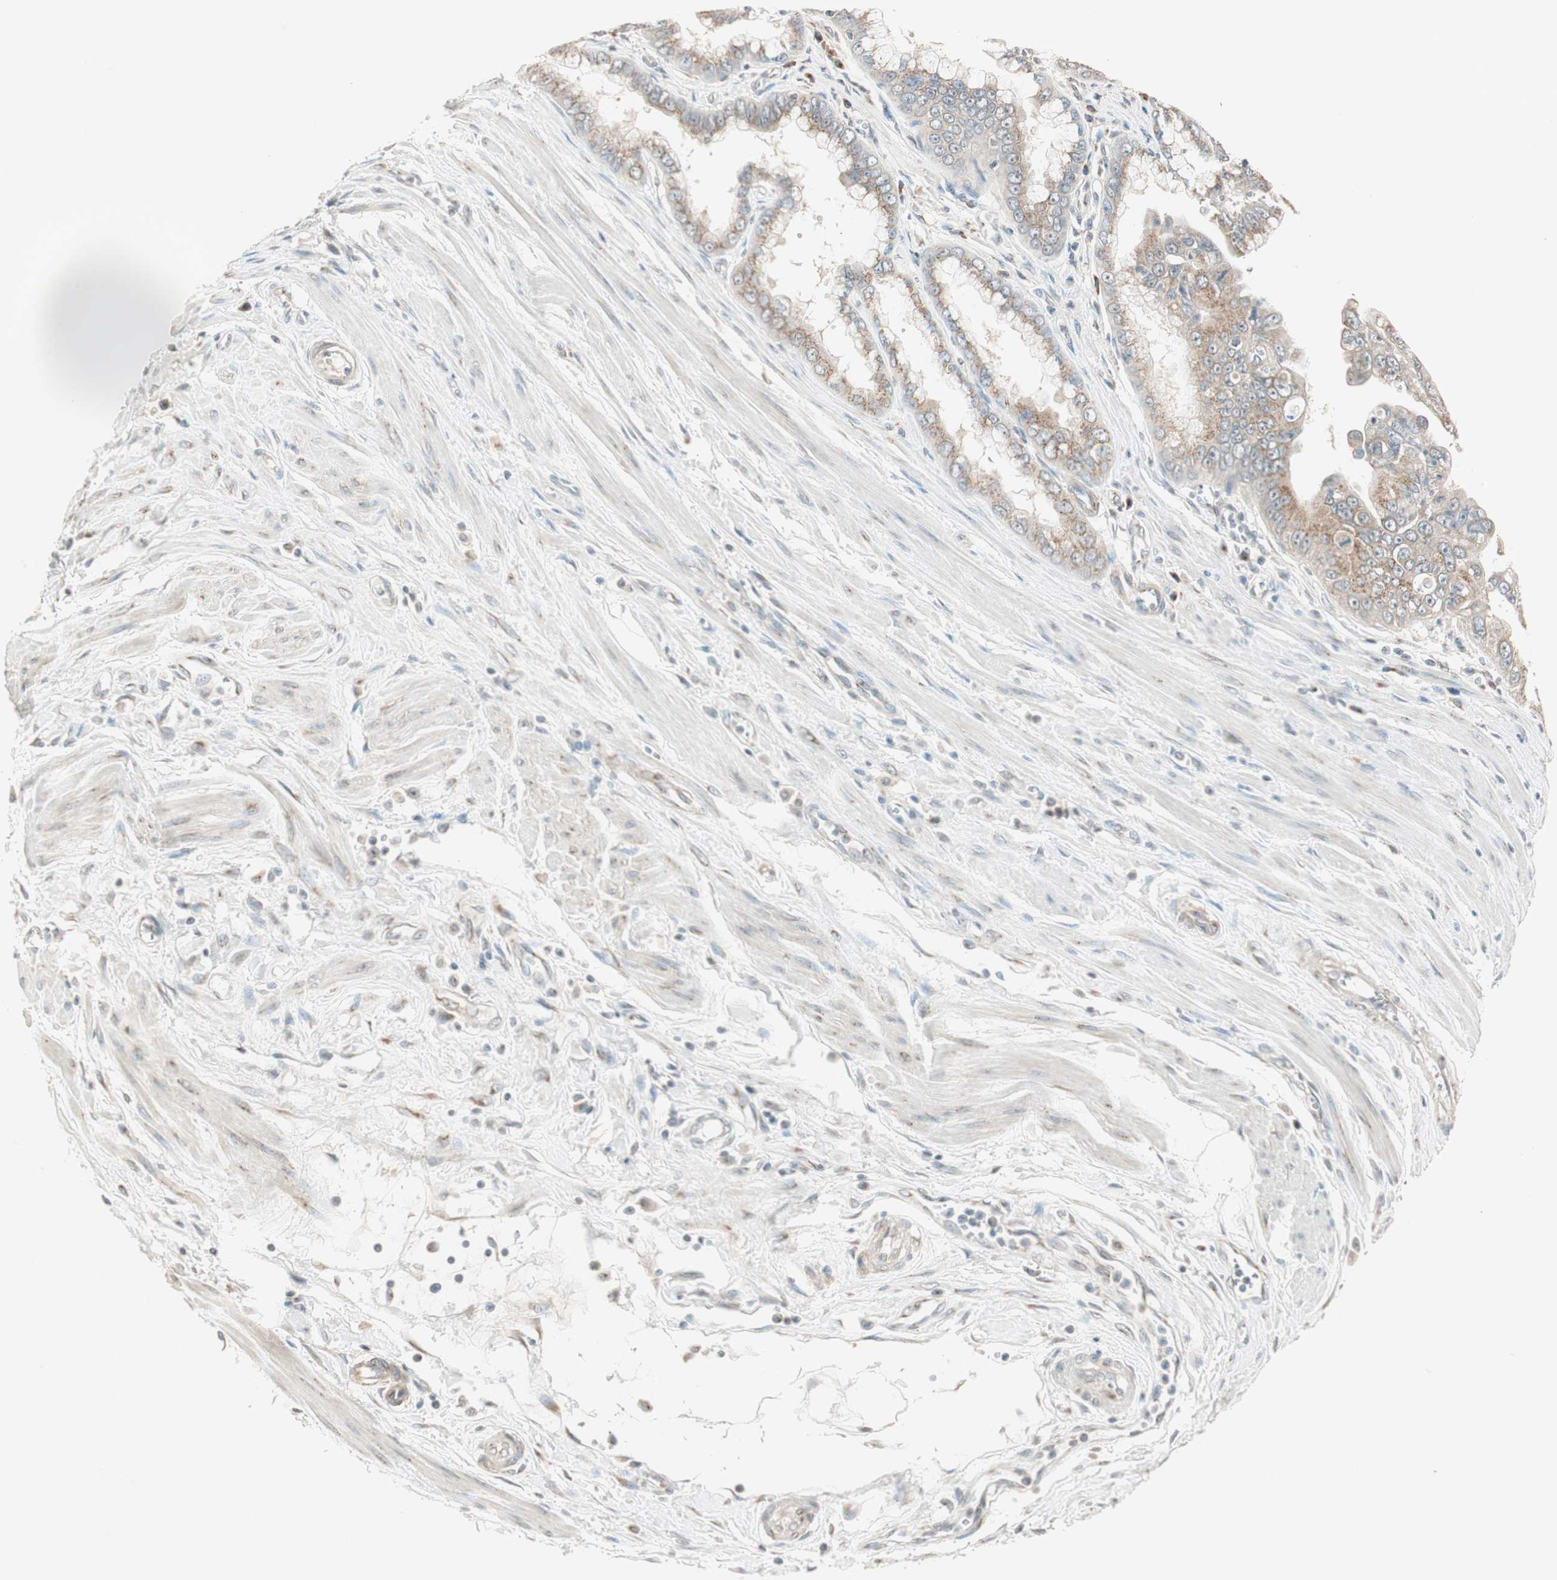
{"staining": {"intensity": "moderate", "quantity": ">75%", "location": "cytoplasmic/membranous"}, "tissue": "pancreatic cancer", "cell_type": "Tumor cells", "image_type": "cancer", "snomed": [{"axis": "morphology", "description": "Normal tissue, NOS"}, {"axis": "topography", "description": "Lymph node"}], "caption": "A photomicrograph of pancreatic cancer stained for a protein reveals moderate cytoplasmic/membranous brown staining in tumor cells. (DAB (3,3'-diaminobenzidine) IHC with brightfield microscopy, high magnification).", "gene": "SEC16A", "patient": {"sex": "male", "age": 50}}